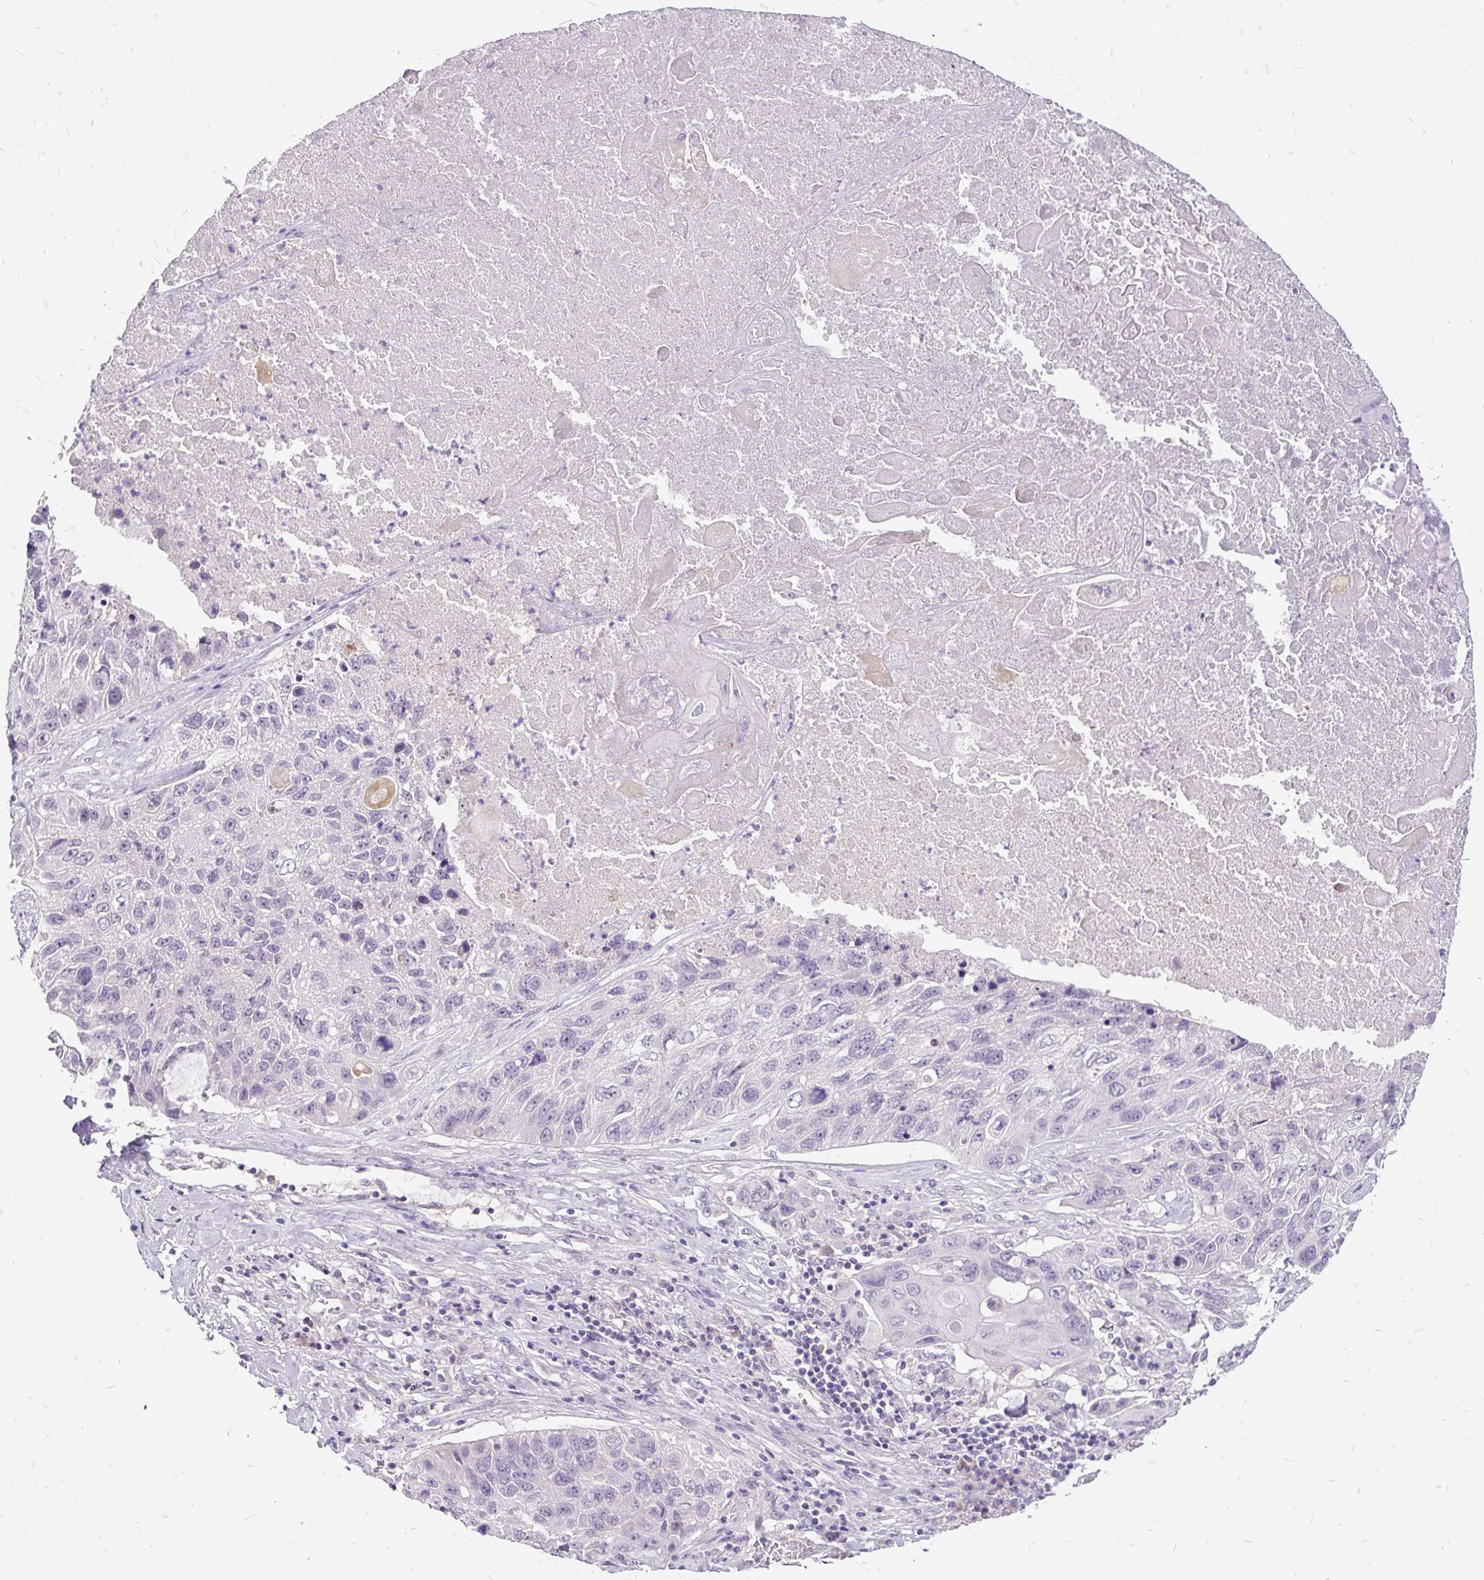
{"staining": {"intensity": "negative", "quantity": "none", "location": "none"}, "tissue": "lung cancer", "cell_type": "Tumor cells", "image_type": "cancer", "snomed": [{"axis": "morphology", "description": "Squamous cell carcinoma, NOS"}, {"axis": "topography", "description": "Lung"}], "caption": "DAB (3,3'-diaminobenzidine) immunohistochemical staining of human squamous cell carcinoma (lung) exhibits no significant staining in tumor cells. (DAB IHC with hematoxylin counter stain).", "gene": "KRTAP20-3", "patient": {"sex": "male", "age": 61}}